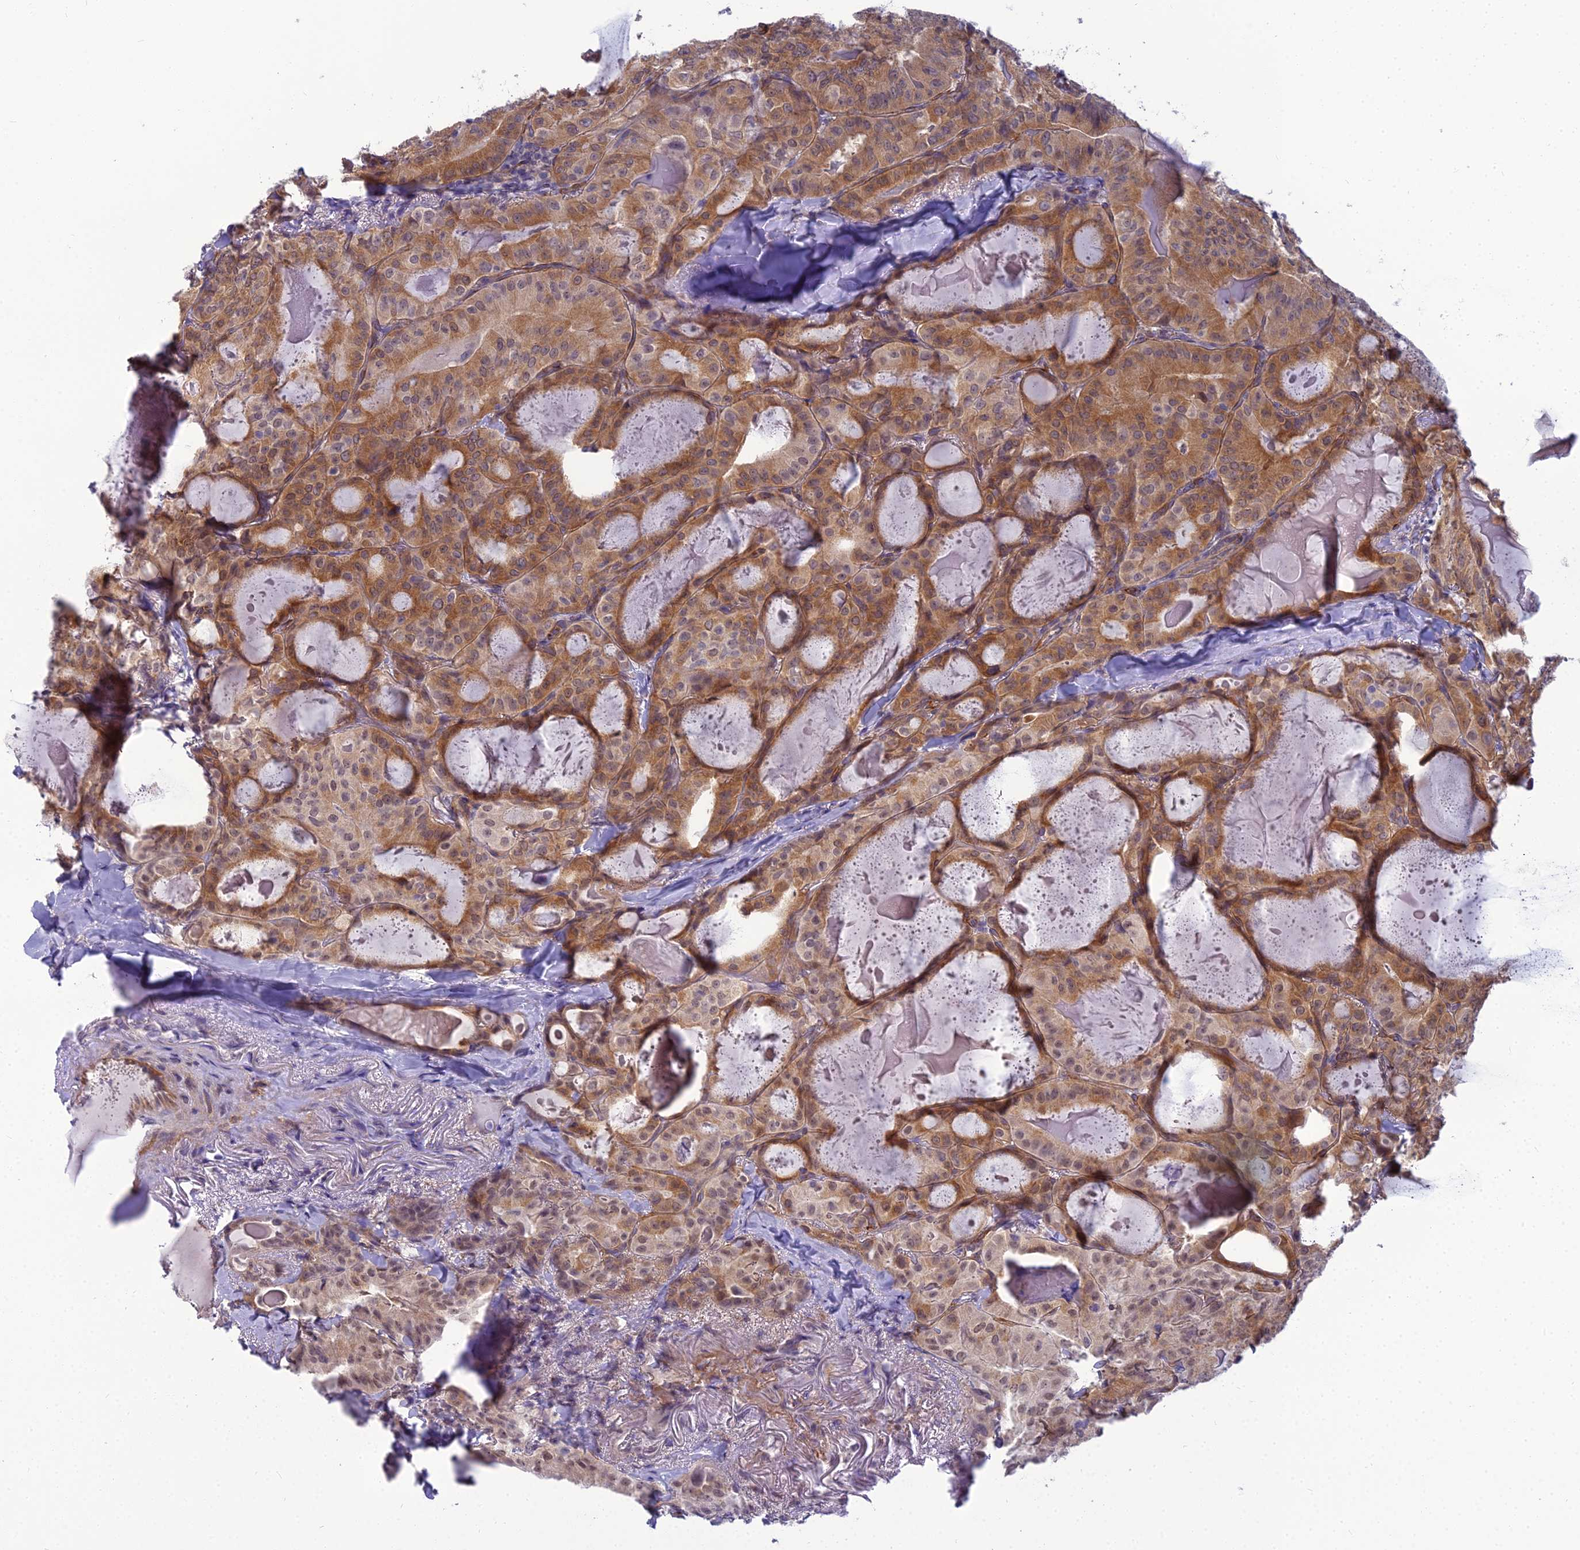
{"staining": {"intensity": "moderate", "quantity": ">75%", "location": "cytoplasmic/membranous,nuclear"}, "tissue": "thyroid cancer", "cell_type": "Tumor cells", "image_type": "cancer", "snomed": [{"axis": "morphology", "description": "Papillary adenocarcinoma, NOS"}, {"axis": "topography", "description": "Thyroid gland"}], "caption": "A brown stain highlights moderate cytoplasmic/membranous and nuclear expression of a protein in human thyroid cancer (papillary adenocarcinoma) tumor cells. The protein is shown in brown color, while the nuclei are stained blue.", "gene": "RGL3", "patient": {"sex": "female", "age": 68}}